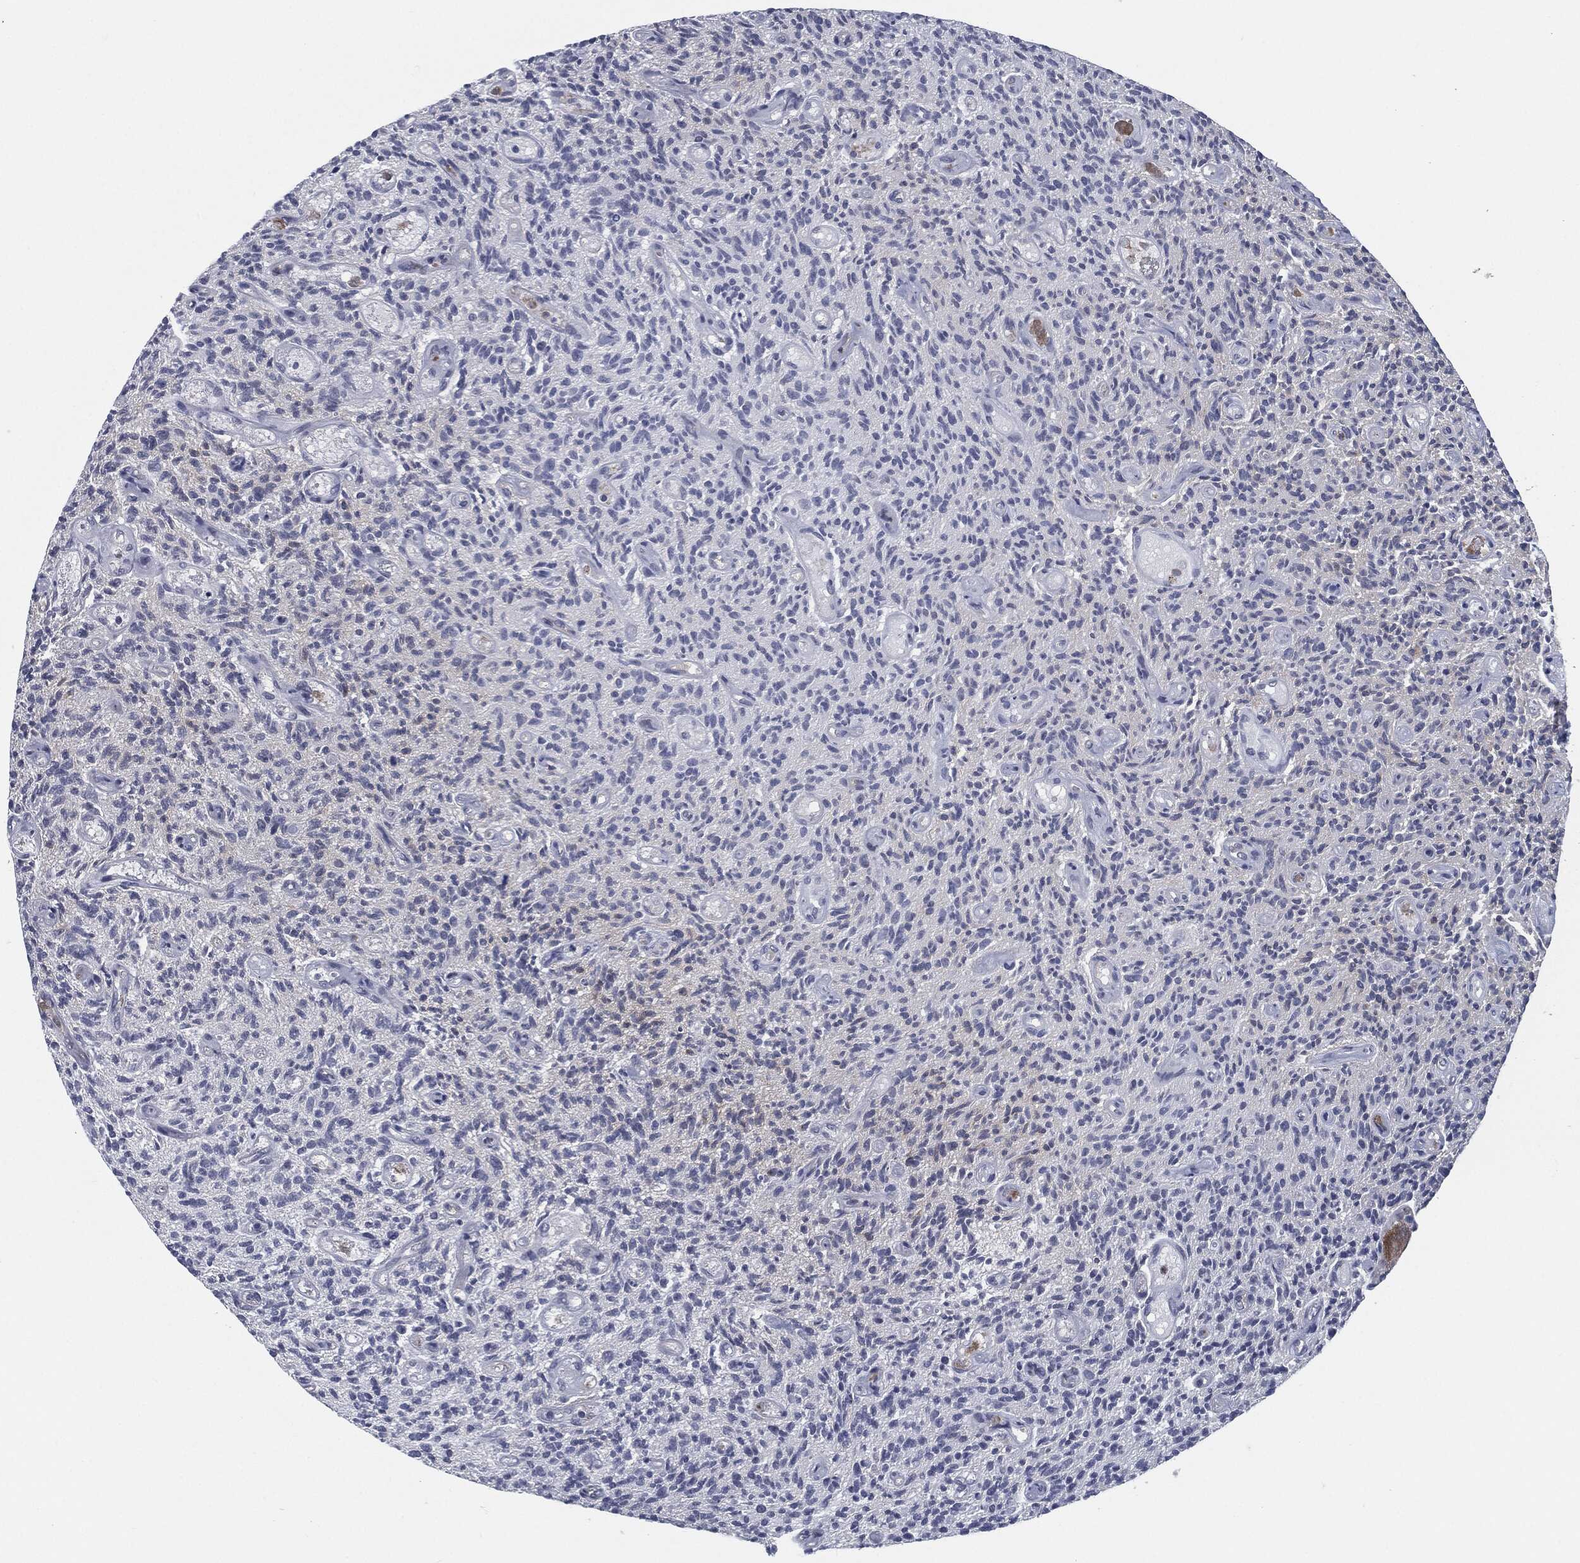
{"staining": {"intensity": "negative", "quantity": "none", "location": "none"}, "tissue": "glioma", "cell_type": "Tumor cells", "image_type": "cancer", "snomed": [{"axis": "morphology", "description": "Glioma, malignant, High grade"}, {"axis": "topography", "description": "Brain"}], "caption": "DAB immunohistochemical staining of human glioma reveals no significant staining in tumor cells.", "gene": "PROM1", "patient": {"sex": "male", "age": 64}}